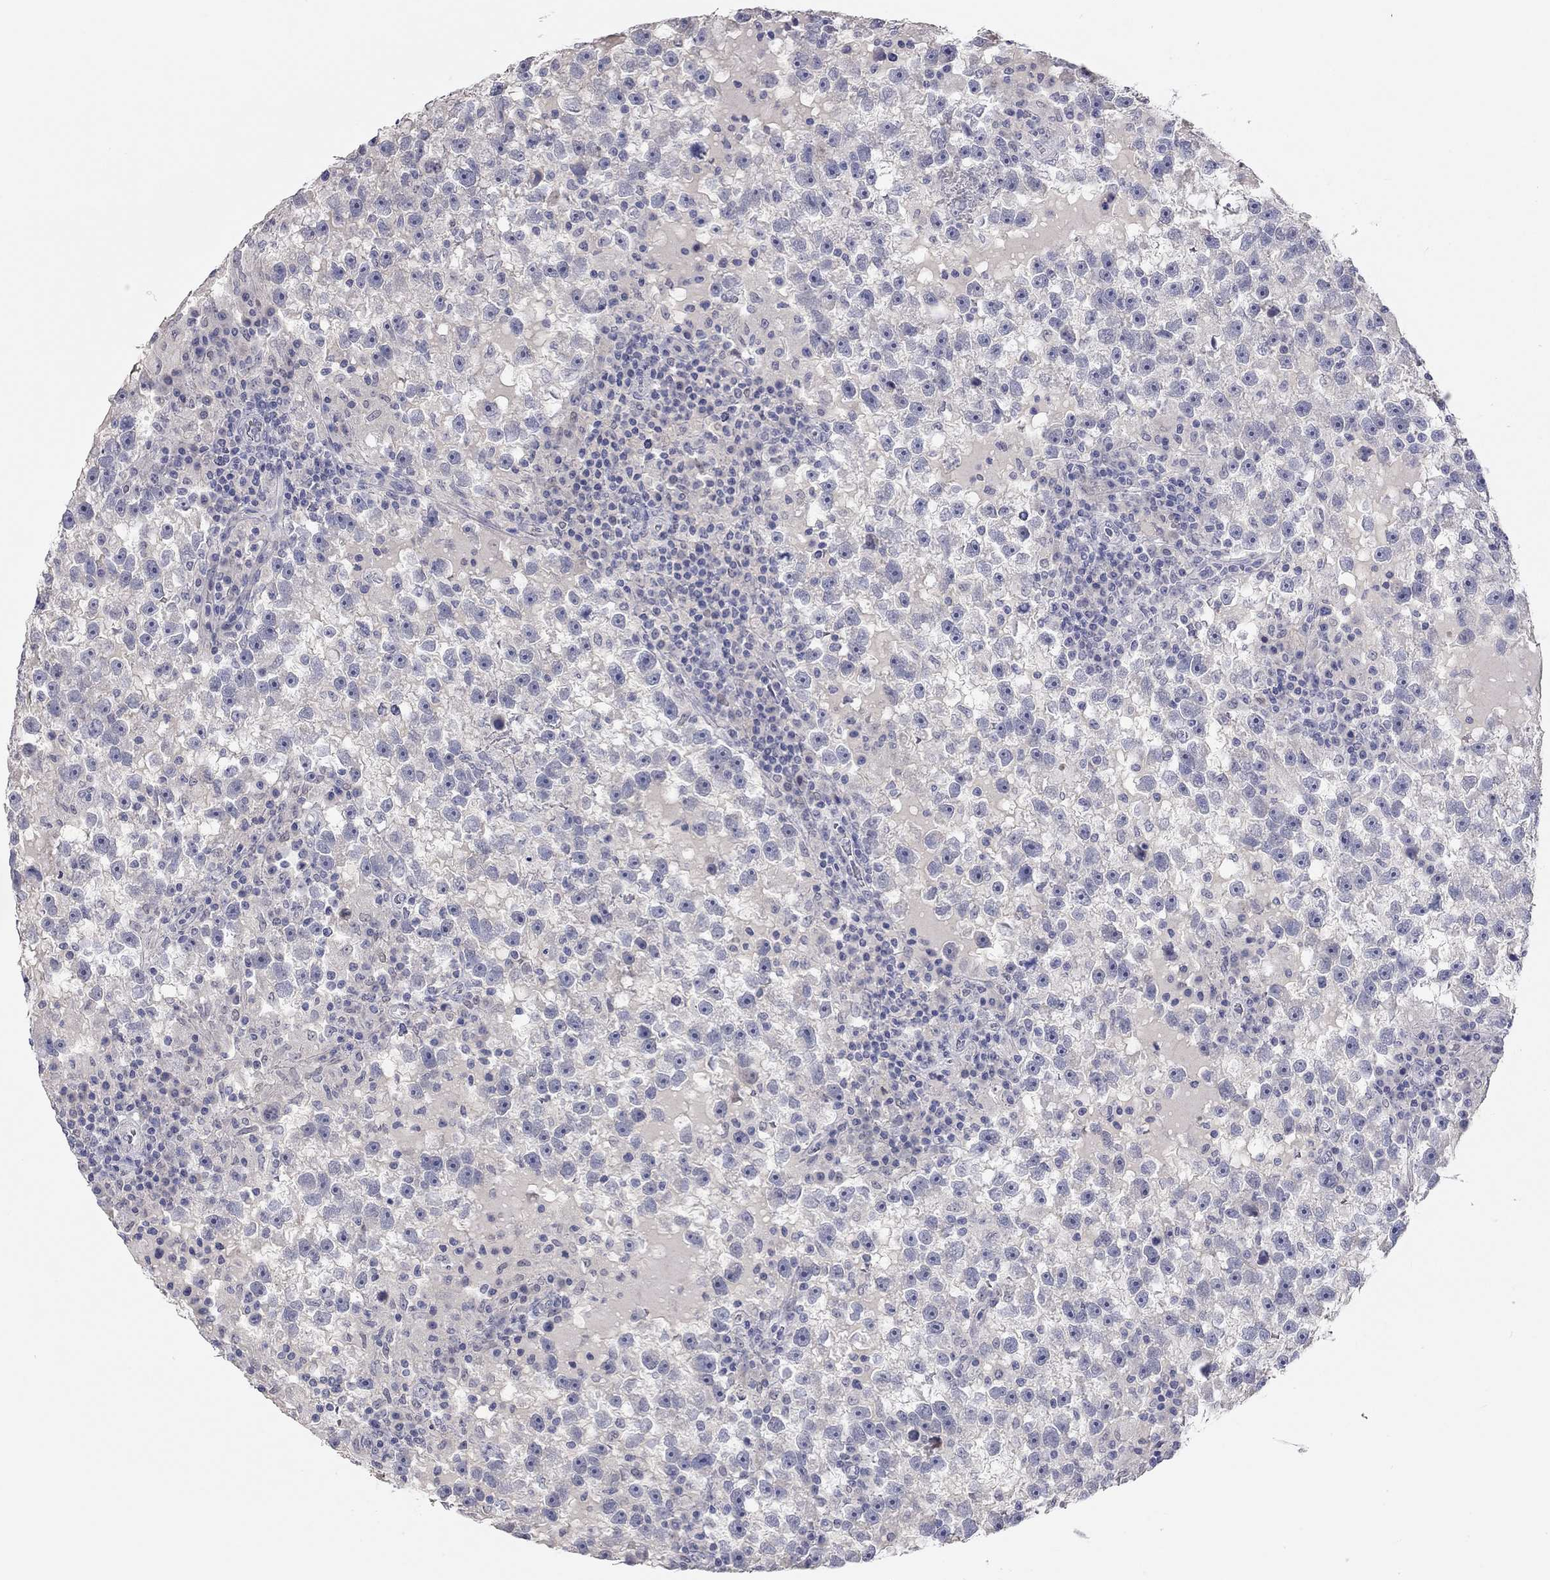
{"staining": {"intensity": "negative", "quantity": "none", "location": "none"}, "tissue": "testis cancer", "cell_type": "Tumor cells", "image_type": "cancer", "snomed": [{"axis": "morphology", "description": "Seminoma, NOS"}, {"axis": "topography", "description": "Testis"}], "caption": "Immunohistochemistry (IHC) photomicrograph of neoplastic tissue: human testis cancer (seminoma) stained with DAB (3,3'-diaminobenzidine) exhibits no significant protein positivity in tumor cells.", "gene": "PAPSS2", "patient": {"sex": "male", "age": 47}}